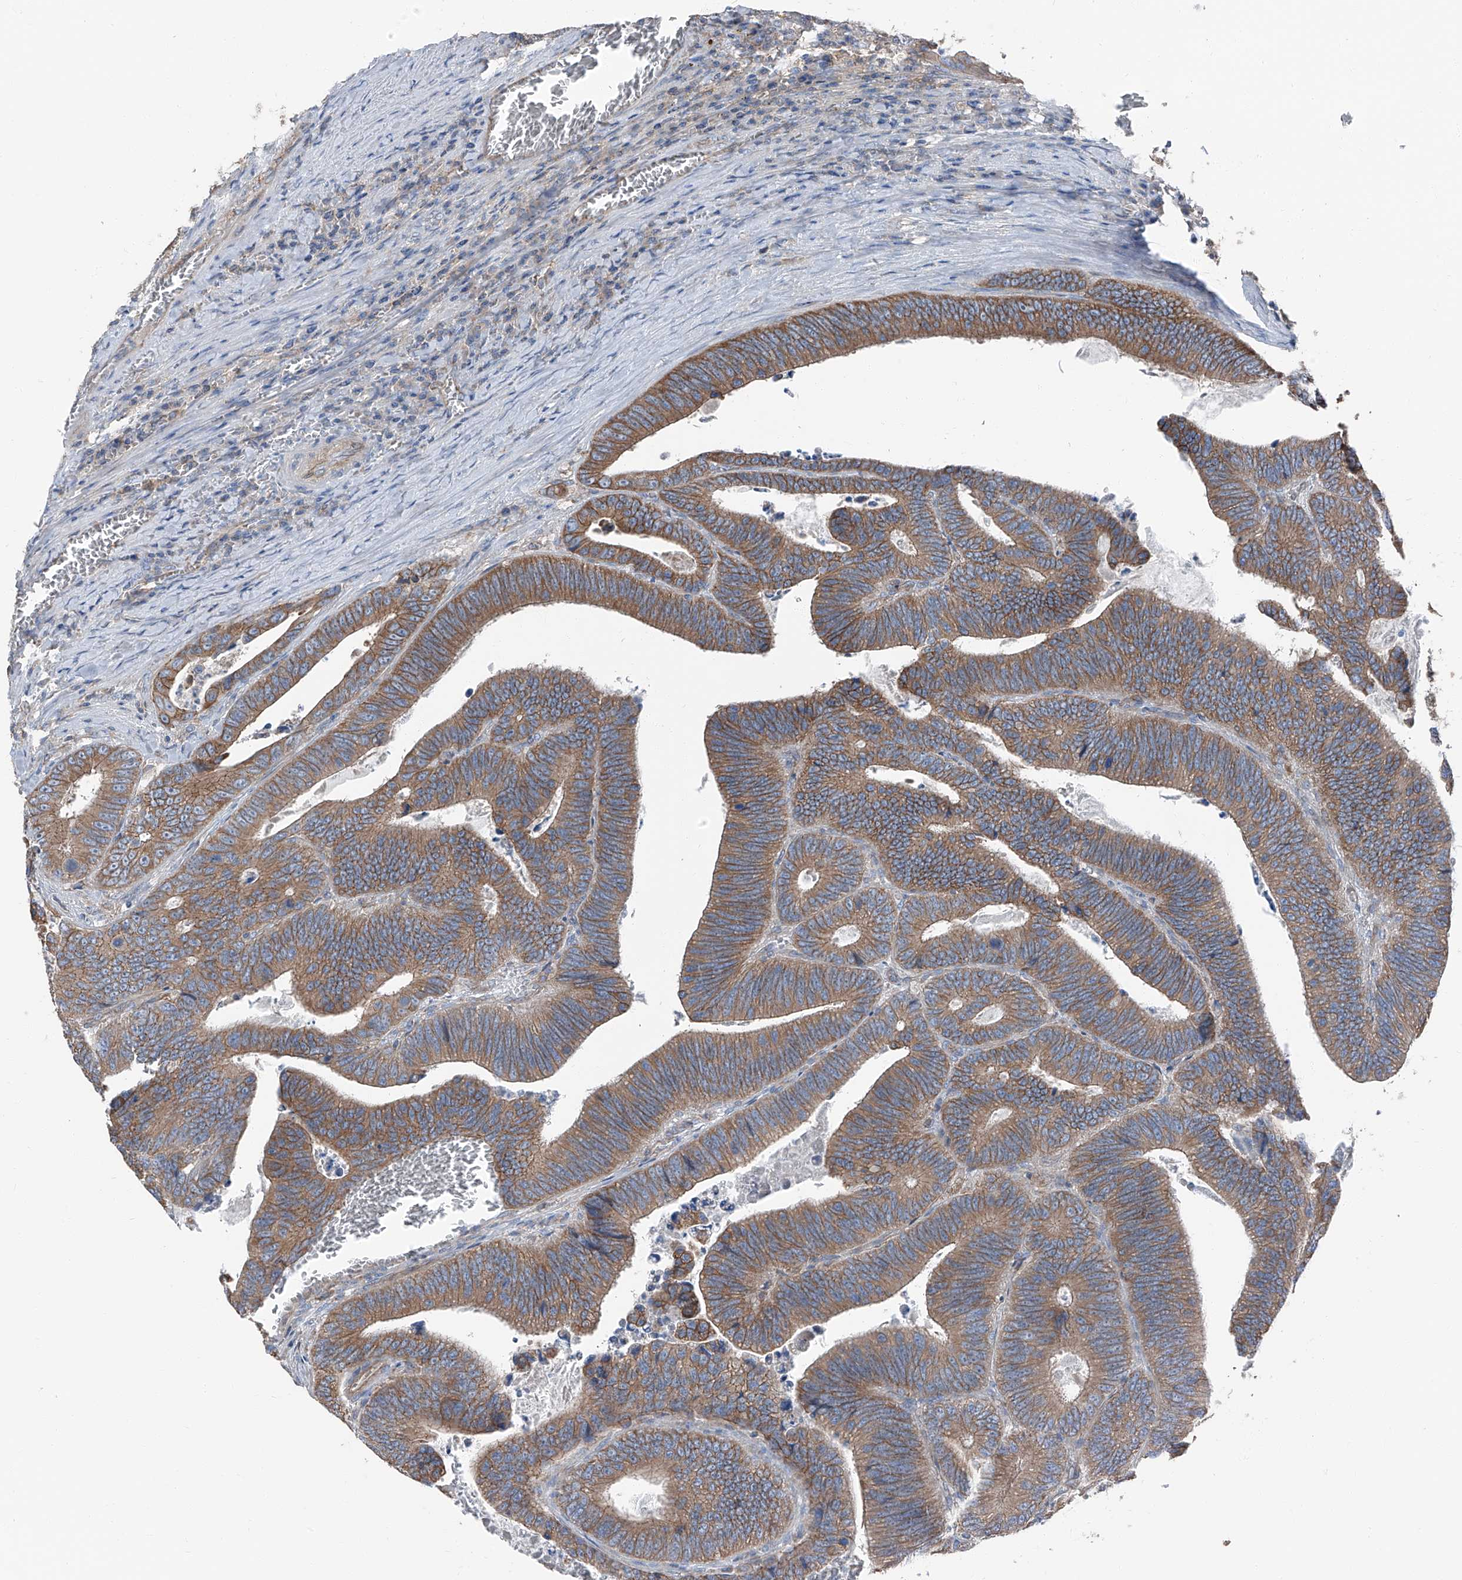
{"staining": {"intensity": "moderate", "quantity": ">75%", "location": "cytoplasmic/membranous"}, "tissue": "colorectal cancer", "cell_type": "Tumor cells", "image_type": "cancer", "snomed": [{"axis": "morphology", "description": "Inflammation, NOS"}, {"axis": "morphology", "description": "Adenocarcinoma, NOS"}, {"axis": "topography", "description": "Colon"}], "caption": "This image reveals colorectal cancer stained with immunohistochemistry to label a protein in brown. The cytoplasmic/membranous of tumor cells show moderate positivity for the protein. Nuclei are counter-stained blue.", "gene": "GPR142", "patient": {"sex": "male", "age": 72}}